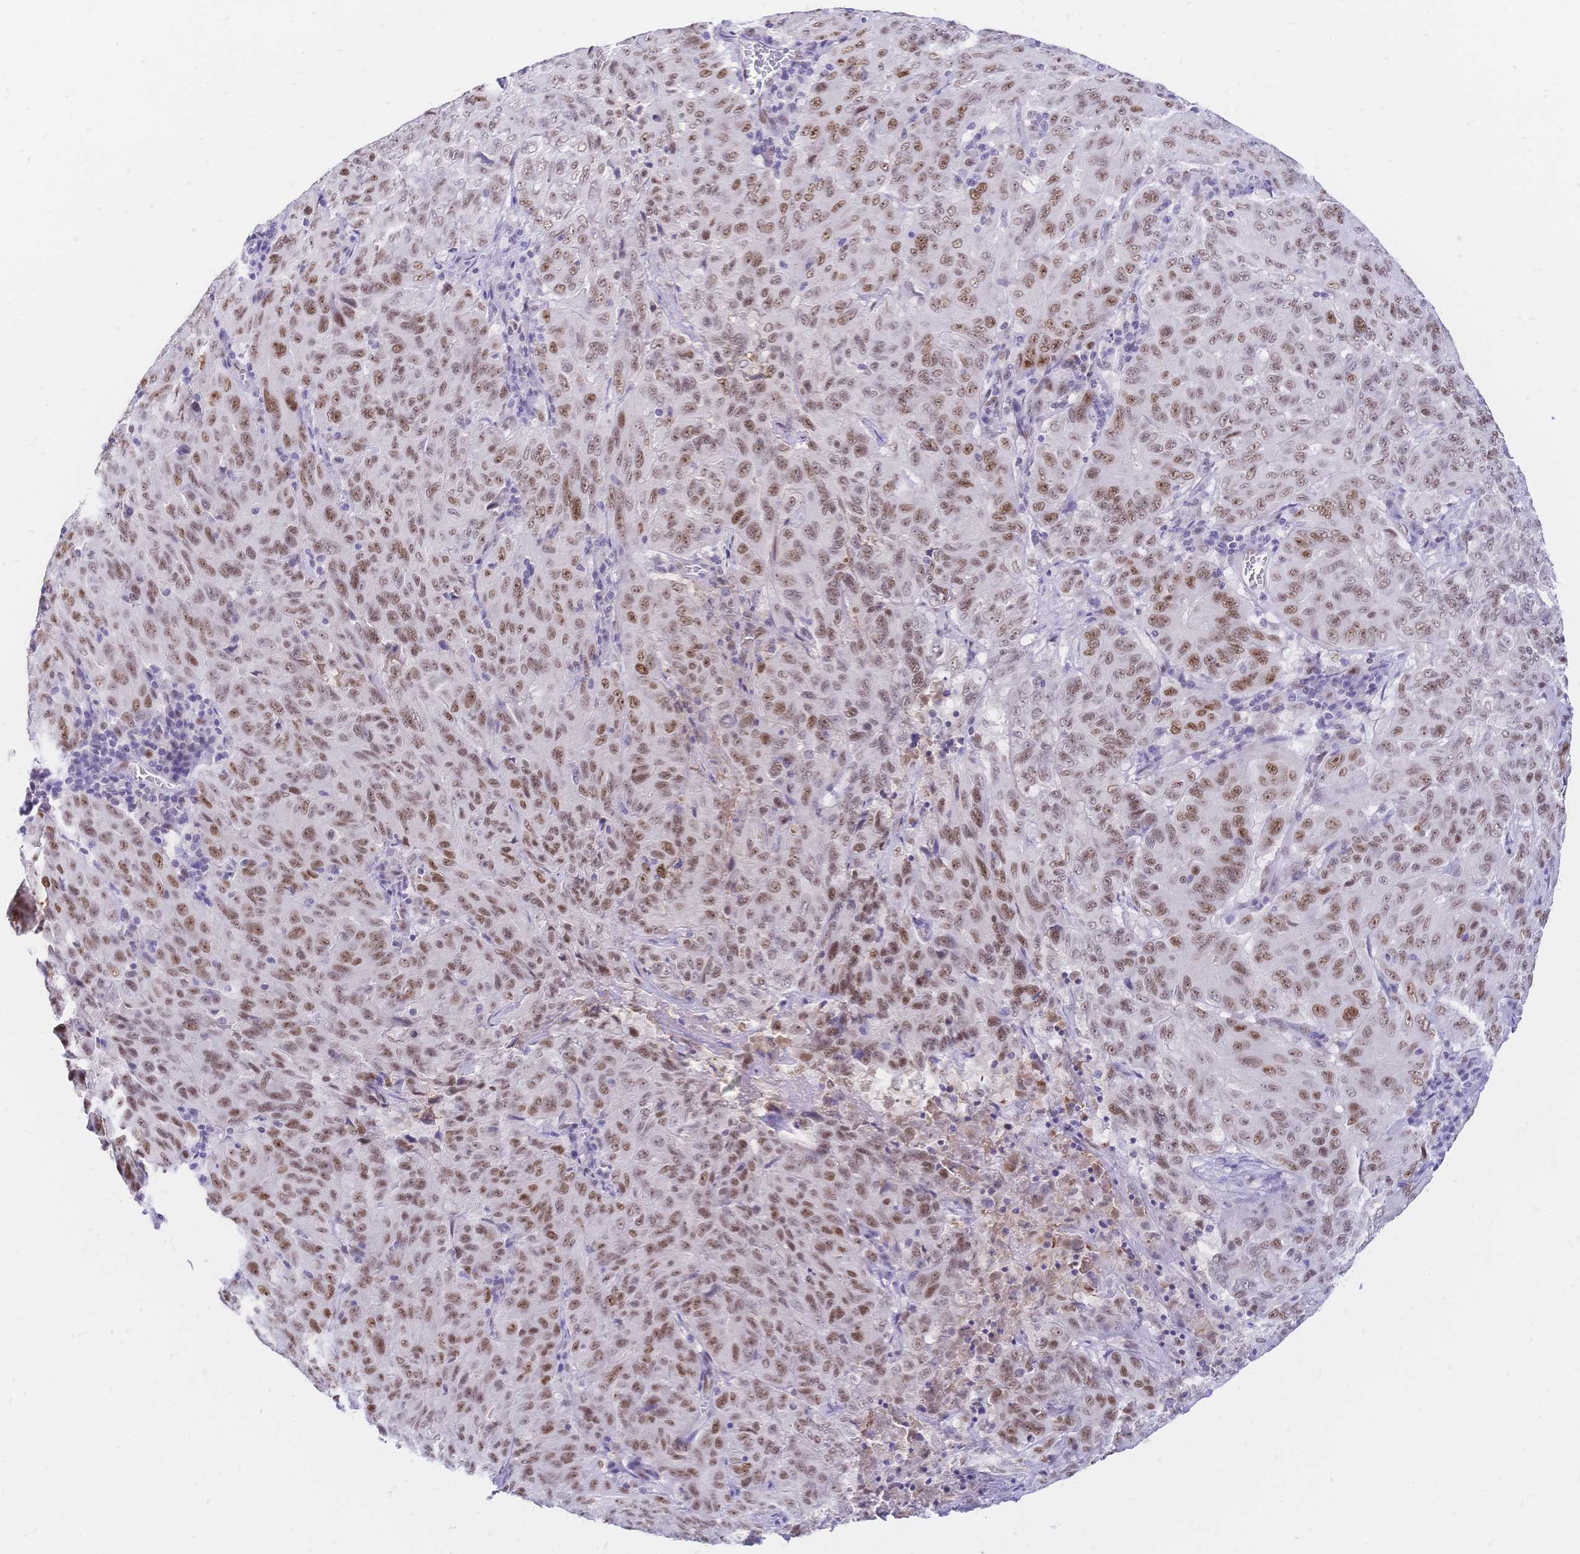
{"staining": {"intensity": "moderate", "quantity": ">75%", "location": "nuclear"}, "tissue": "pancreatic cancer", "cell_type": "Tumor cells", "image_type": "cancer", "snomed": [{"axis": "morphology", "description": "Adenocarcinoma, NOS"}, {"axis": "topography", "description": "Pancreas"}], "caption": "There is medium levels of moderate nuclear positivity in tumor cells of pancreatic adenocarcinoma, as demonstrated by immunohistochemical staining (brown color).", "gene": "NFIC", "patient": {"sex": "male", "age": 63}}